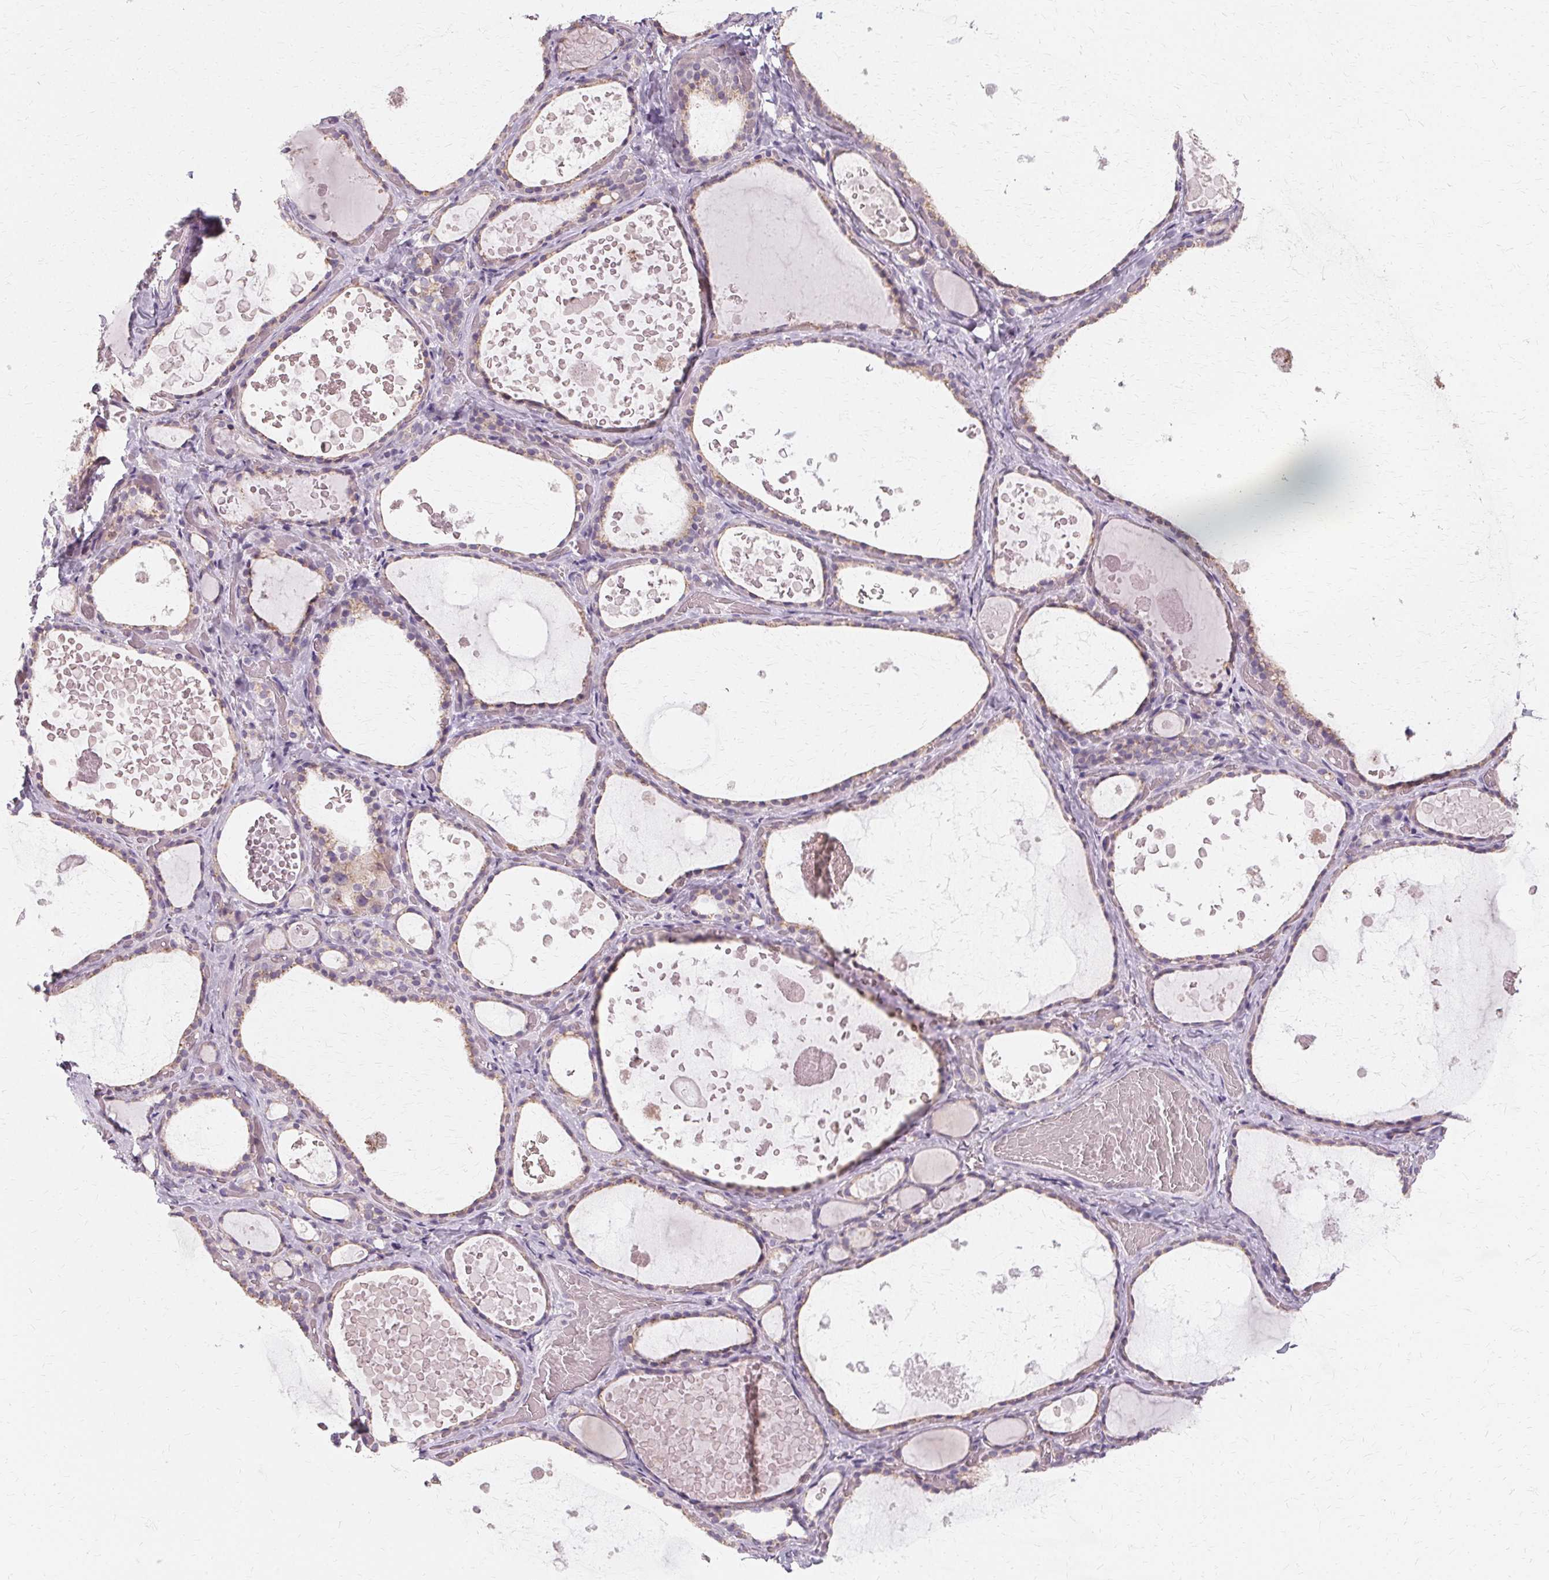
{"staining": {"intensity": "negative", "quantity": "none", "location": "none"}, "tissue": "thyroid gland", "cell_type": "Glandular cells", "image_type": "normal", "snomed": [{"axis": "morphology", "description": "Normal tissue, NOS"}, {"axis": "topography", "description": "Thyroid gland"}], "caption": "This is a image of immunohistochemistry (IHC) staining of normal thyroid gland, which shows no staining in glandular cells. (Brightfield microscopy of DAB immunohistochemistry at high magnification).", "gene": "FCRL3", "patient": {"sex": "female", "age": 56}}